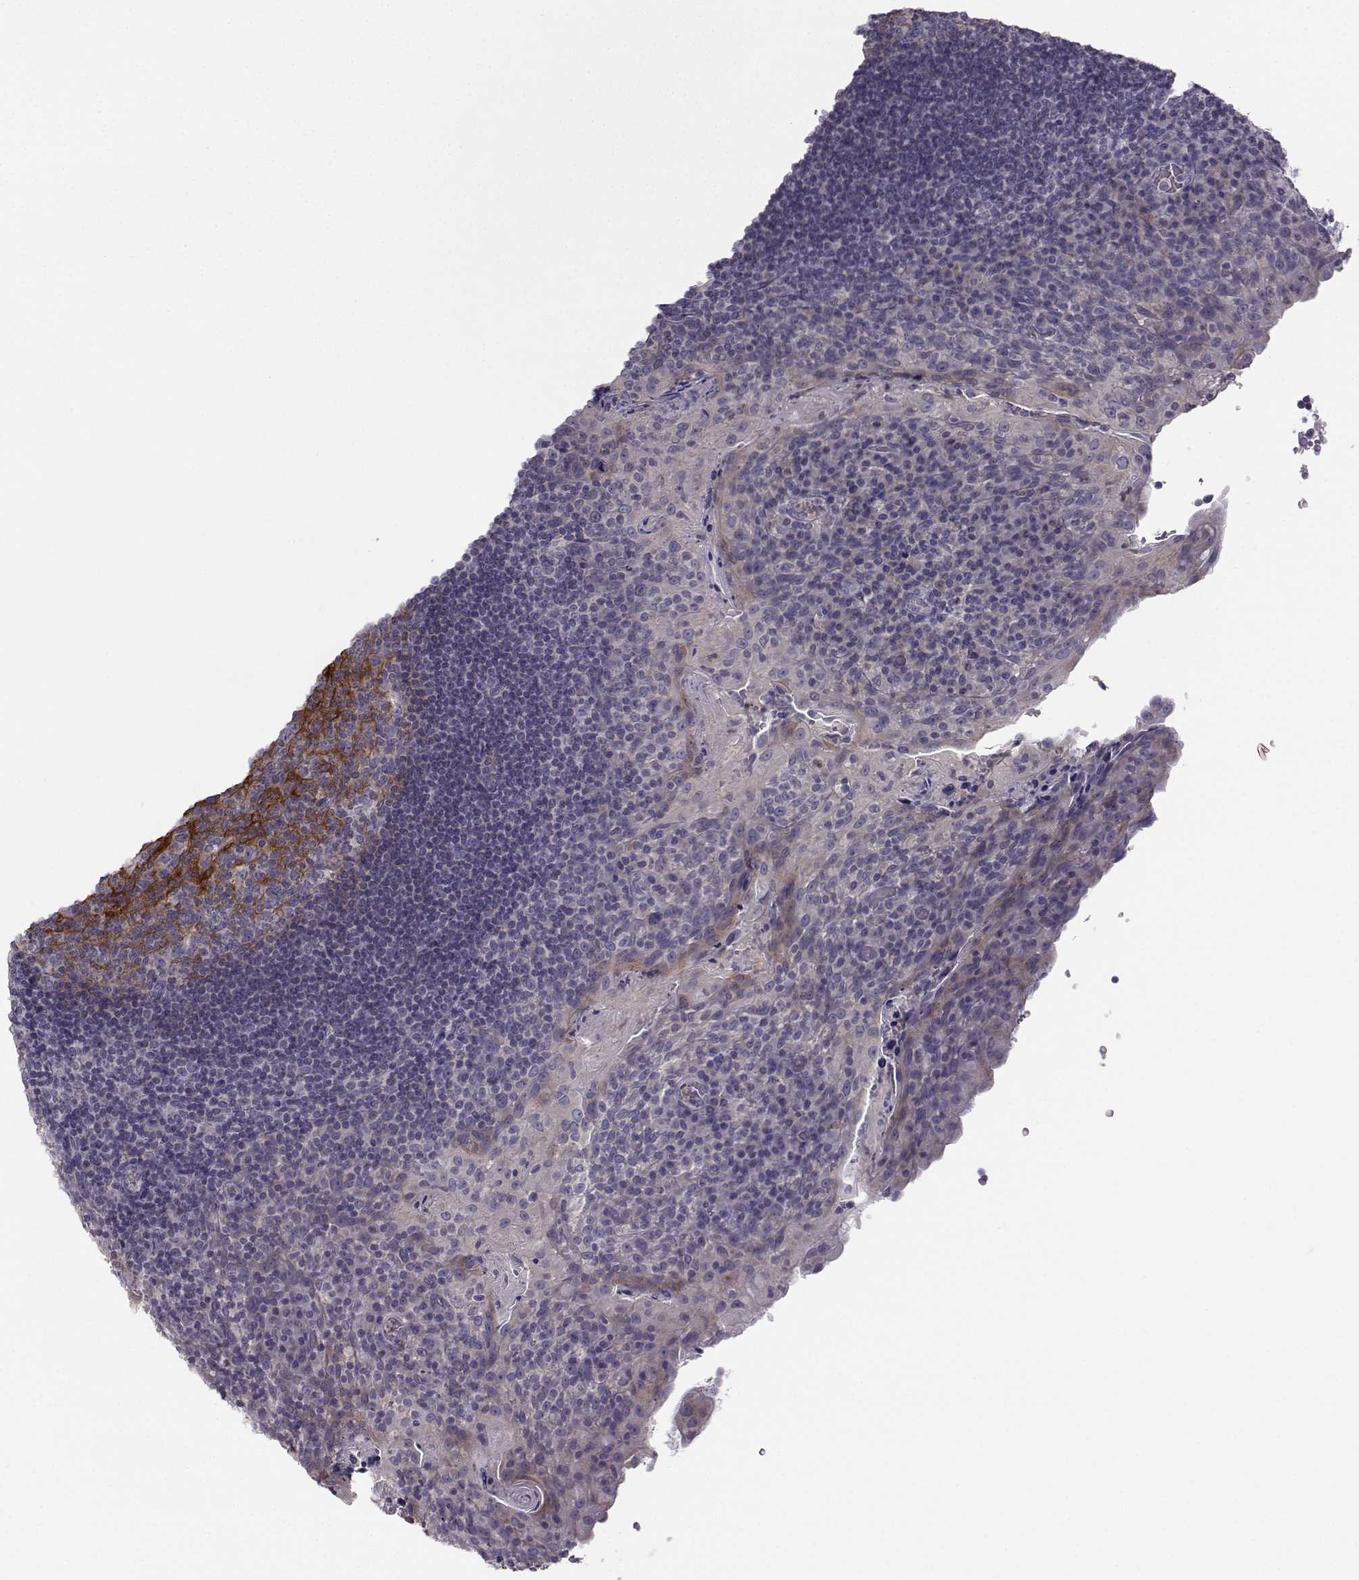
{"staining": {"intensity": "strong", "quantity": "25%-75%", "location": "cytoplasmic/membranous"}, "tissue": "tonsil", "cell_type": "Germinal center cells", "image_type": "normal", "snomed": [{"axis": "morphology", "description": "Normal tissue, NOS"}, {"axis": "topography", "description": "Tonsil"}], "caption": "Immunohistochemical staining of normal human tonsil exhibits high levels of strong cytoplasmic/membranous expression in about 25%-75% of germinal center cells.", "gene": "FCAMR", "patient": {"sex": "male", "age": 17}}